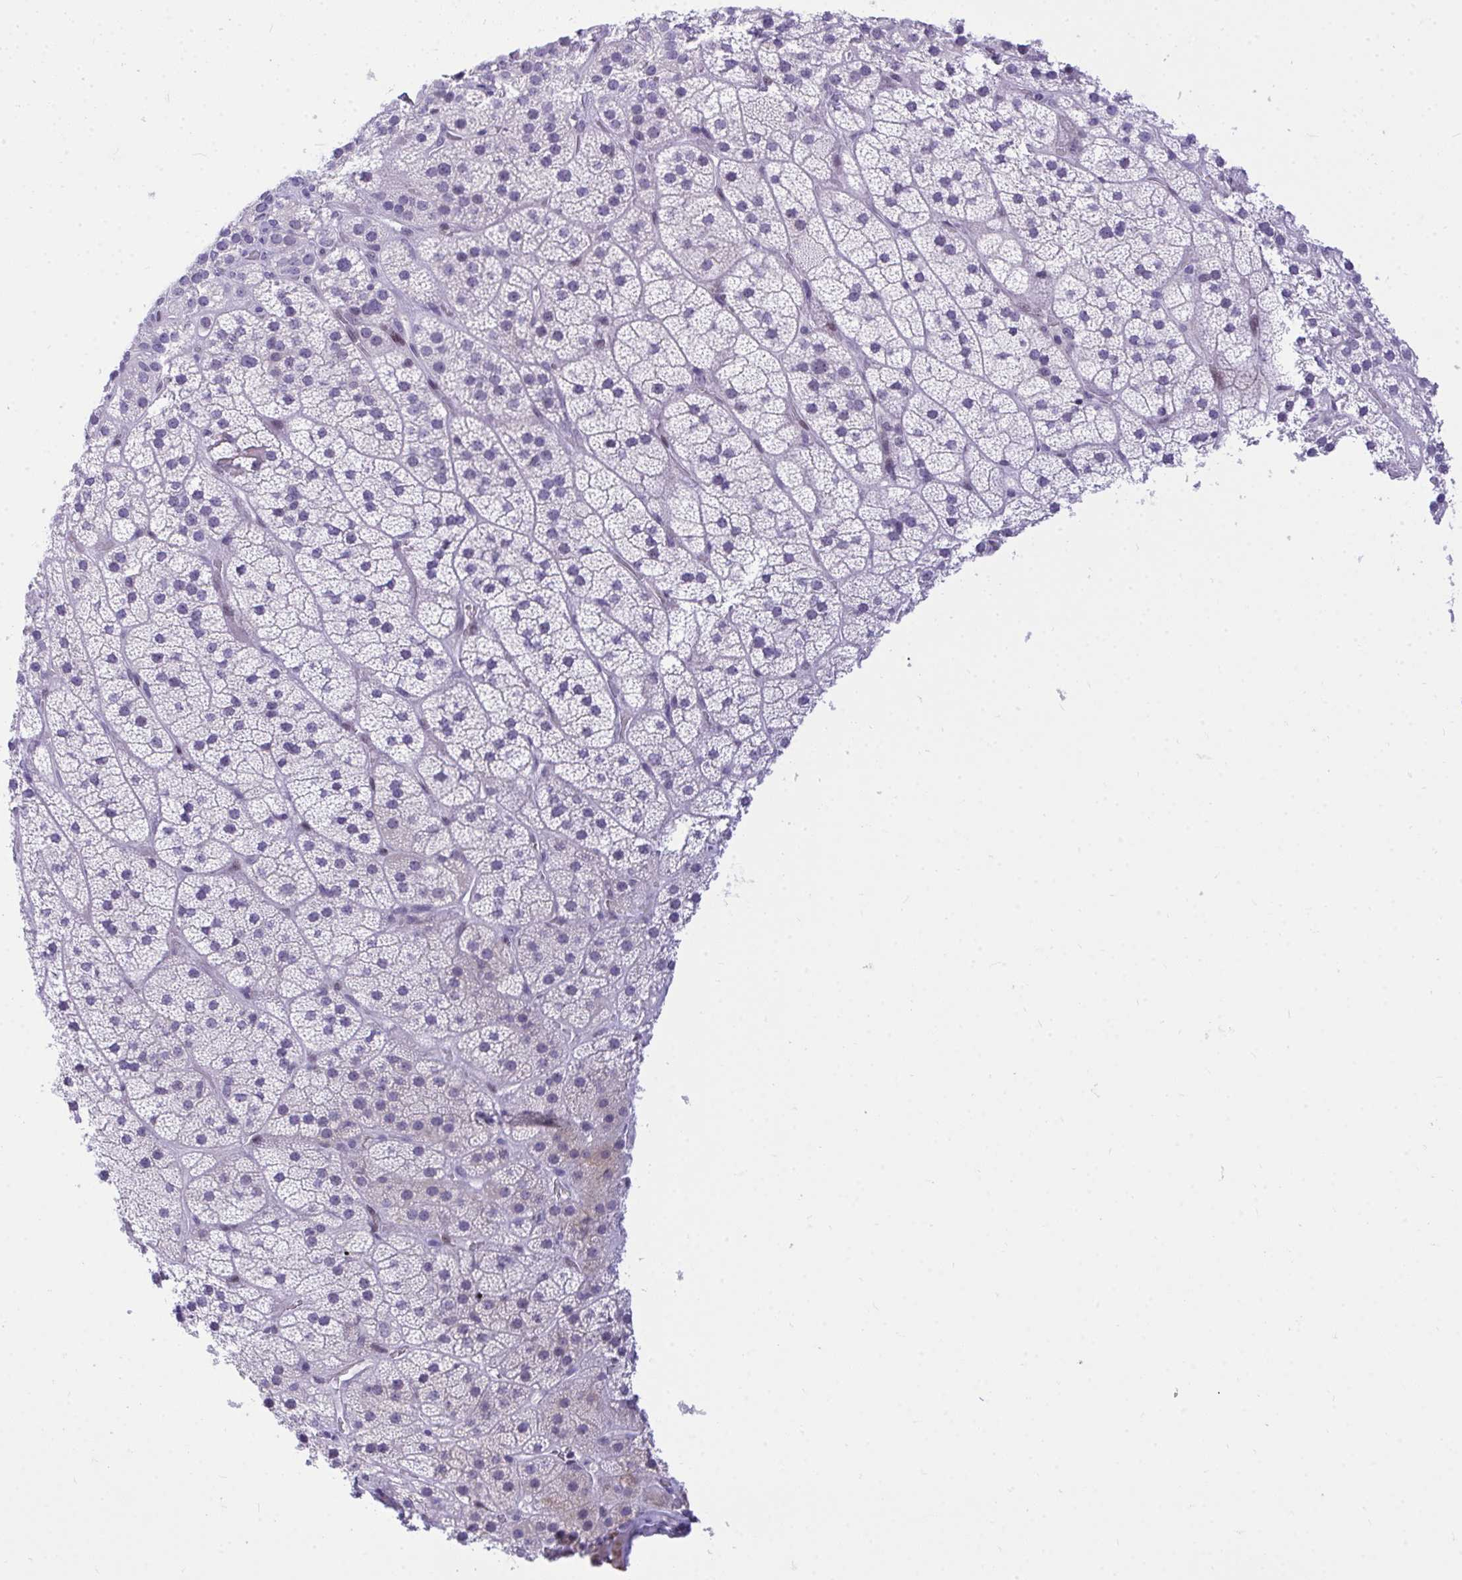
{"staining": {"intensity": "moderate", "quantity": "<25%", "location": "cytoplasmic/membranous"}, "tissue": "adrenal gland", "cell_type": "Glandular cells", "image_type": "normal", "snomed": [{"axis": "morphology", "description": "Normal tissue, NOS"}, {"axis": "topography", "description": "Adrenal gland"}], "caption": "Glandular cells show low levels of moderate cytoplasmic/membranous staining in about <25% of cells in normal human adrenal gland.", "gene": "TEAD4", "patient": {"sex": "male", "age": 57}}